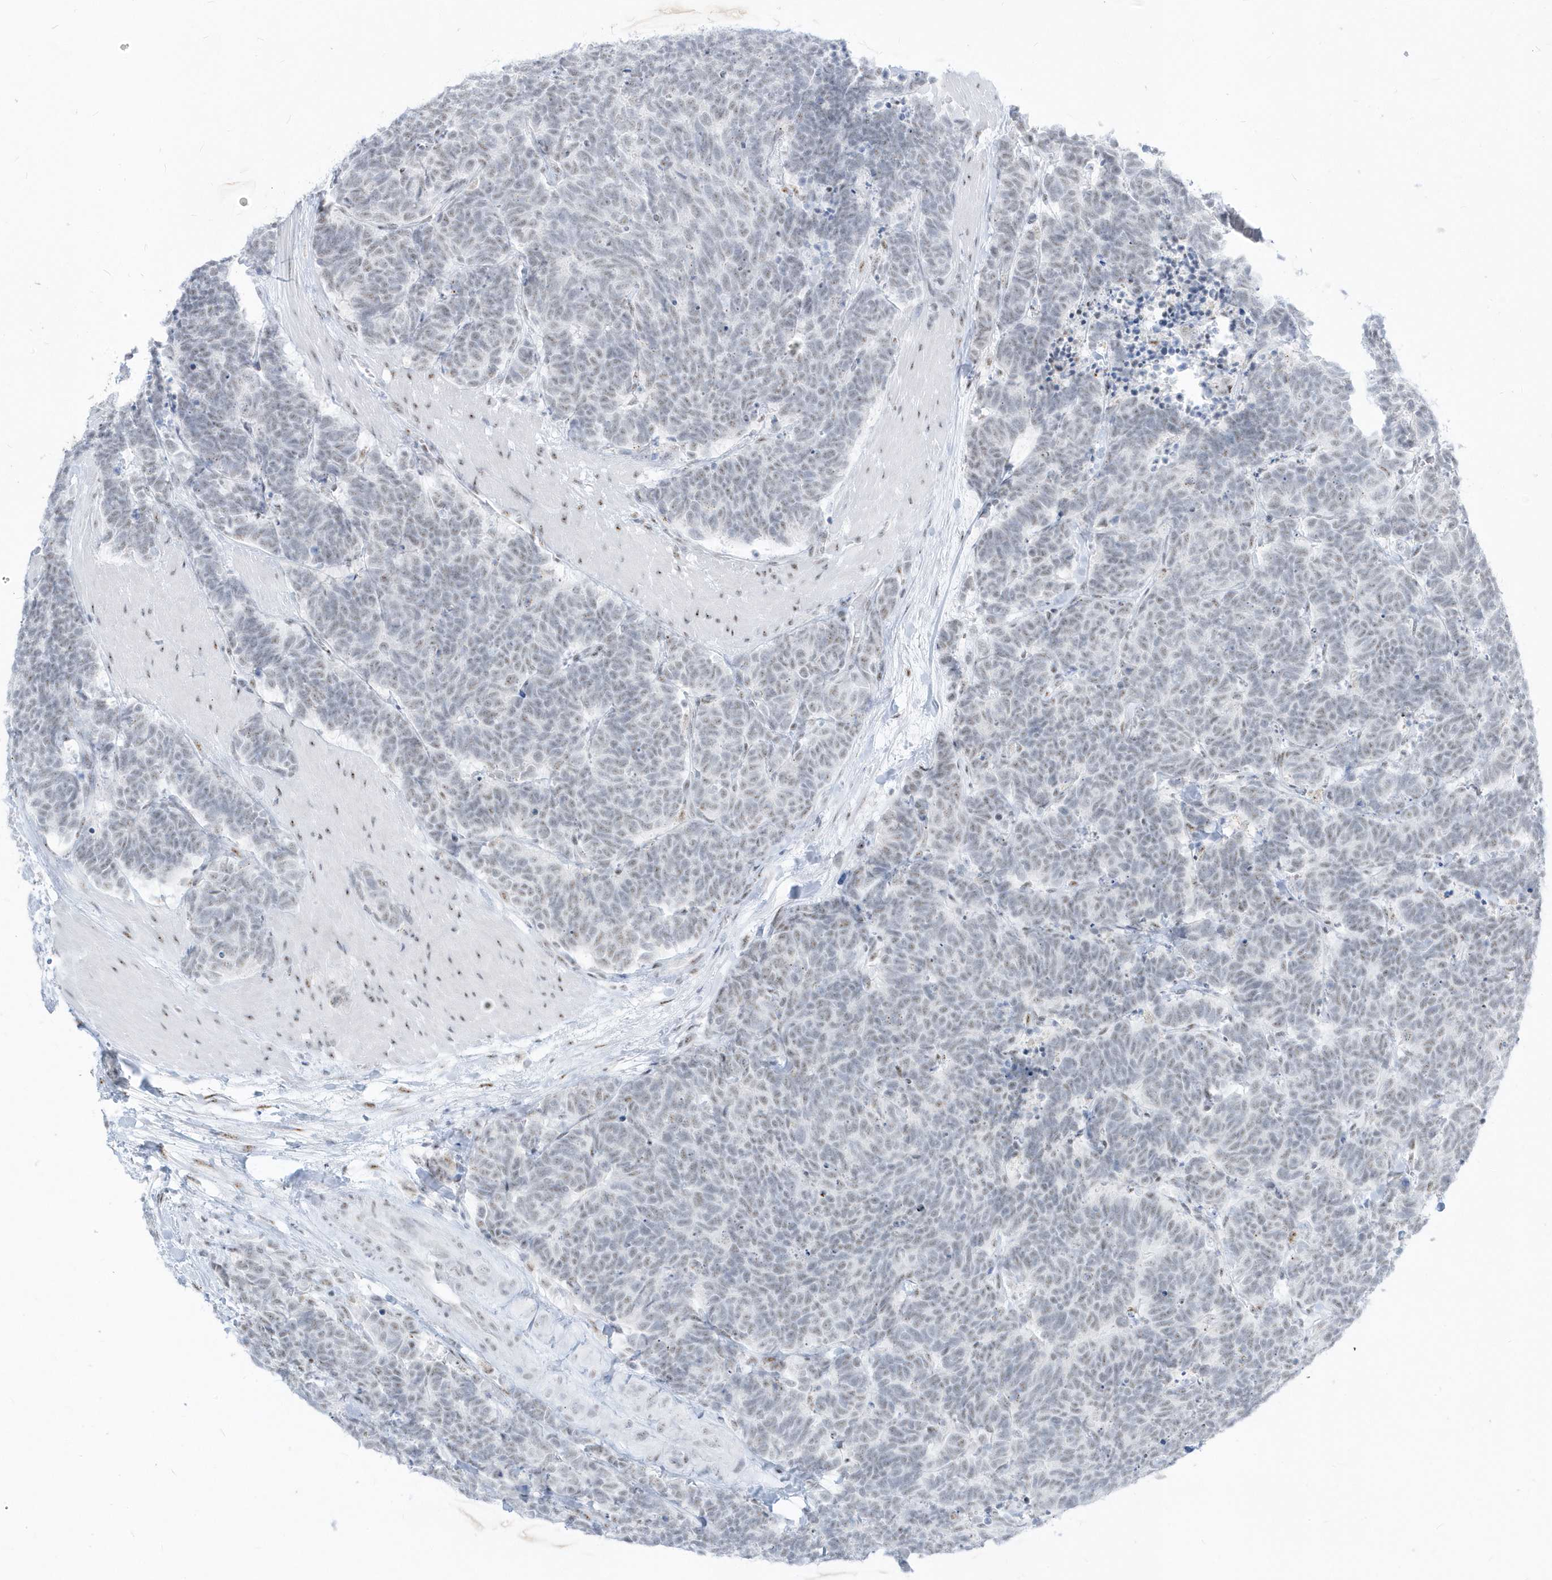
{"staining": {"intensity": "negative", "quantity": "none", "location": "none"}, "tissue": "carcinoid", "cell_type": "Tumor cells", "image_type": "cancer", "snomed": [{"axis": "morphology", "description": "Carcinoma, NOS"}, {"axis": "morphology", "description": "Carcinoid, malignant, NOS"}, {"axis": "topography", "description": "Urinary bladder"}], "caption": "Immunohistochemical staining of carcinoid reveals no significant positivity in tumor cells.", "gene": "PLEKHN1", "patient": {"sex": "male", "age": 57}}